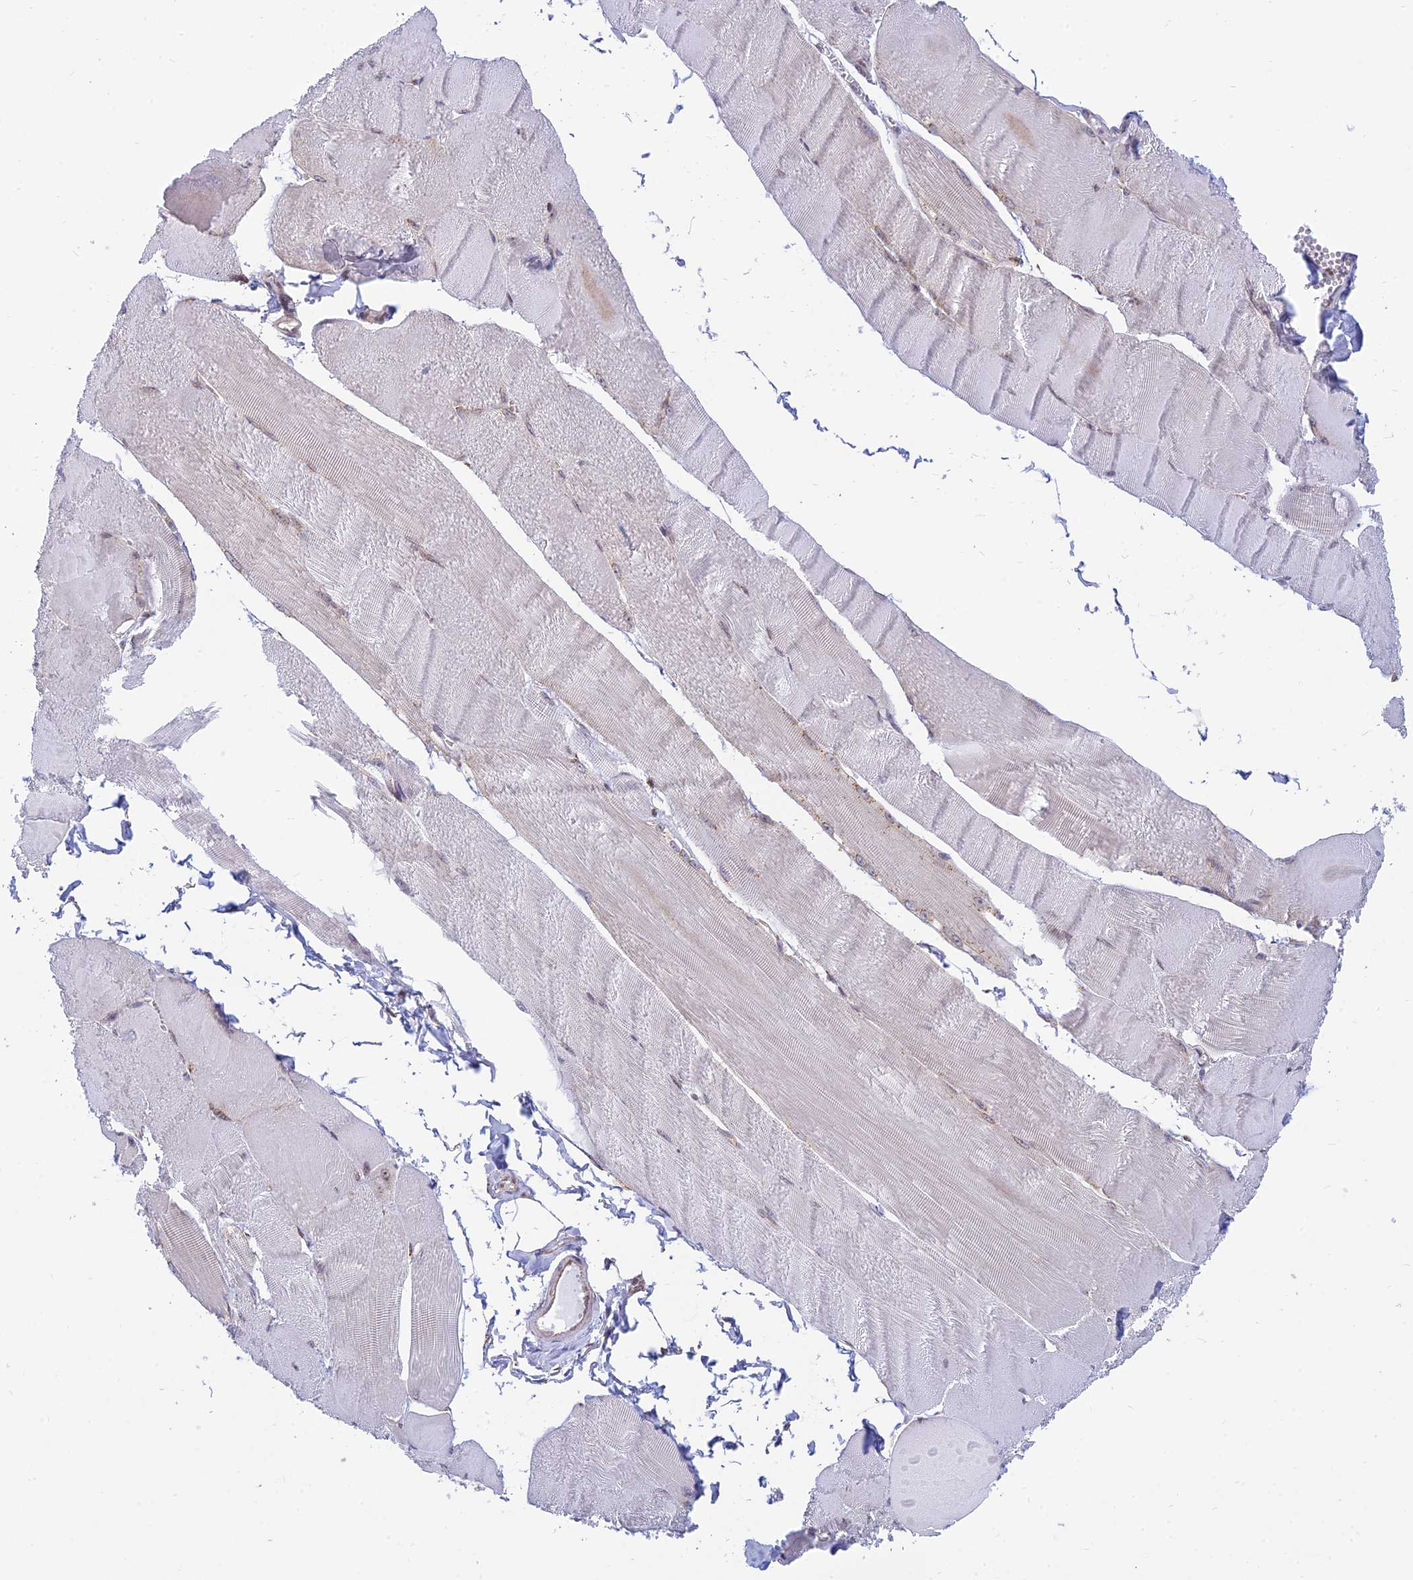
{"staining": {"intensity": "weak", "quantity": "25%-75%", "location": "nuclear"}, "tissue": "skeletal muscle", "cell_type": "Myocytes", "image_type": "normal", "snomed": [{"axis": "morphology", "description": "Normal tissue, NOS"}, {"axis": "morphology", "description": "Basal cell carcinoma"}, {"axis": "topography", "description": "Skeletal muscle"}], "caption": "This photomicrograph demonstrates immunohistochemistry (IHC) staining of normal skeletal muscle, with low weak nuclear expression in about 25%-75% of myocytes.", "gene": "HOOK2", "patient": {"sex": "female", "age": 64}}